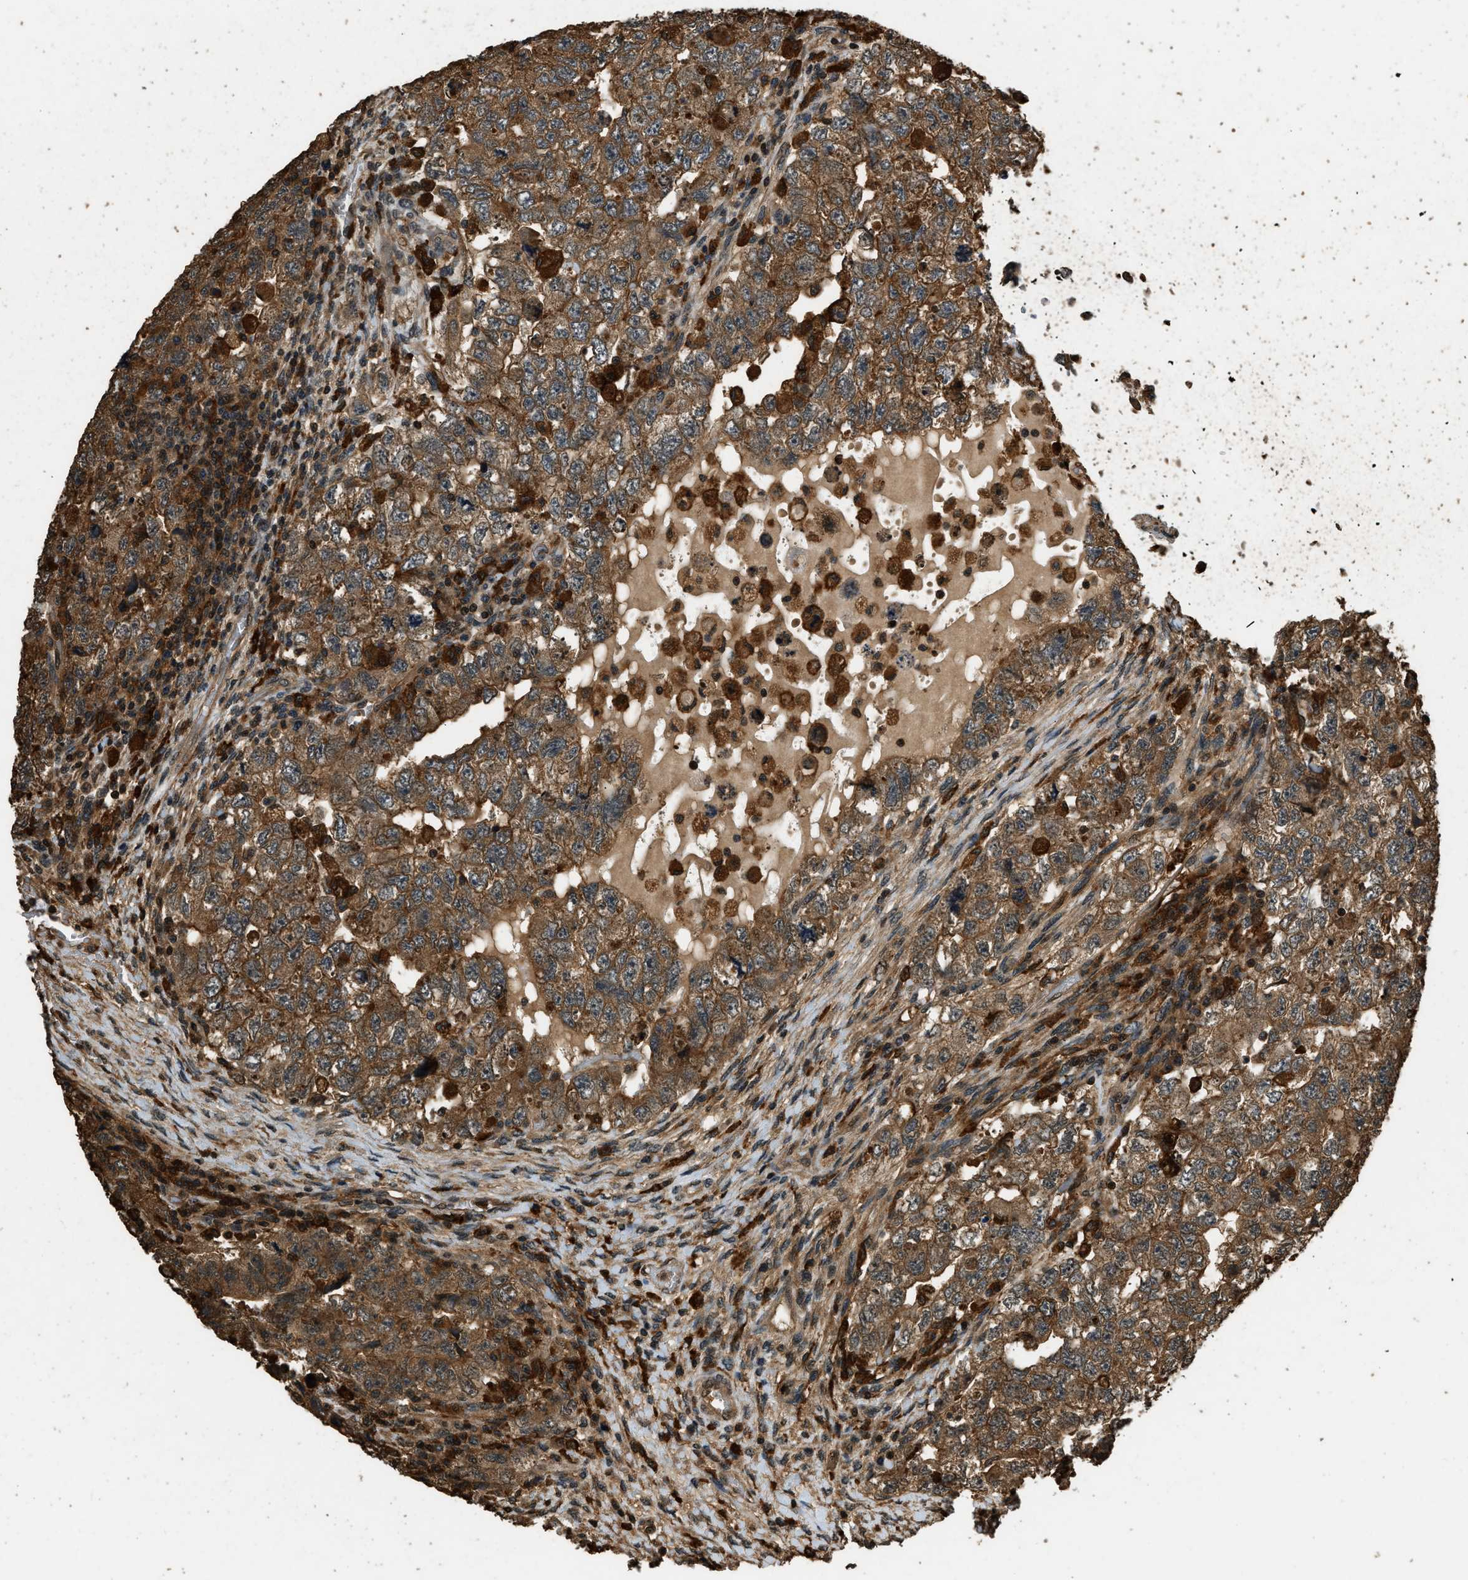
{"staining": {"intensity": "moderate", "quantity": ">75%", "location": "cytoplasmic/membranous"}, "tissue": "testis cancer", "cell_type": "Tumor cells", "image_type": "cancer", "snomed": [{"axis": "morphology", "description": "Carcinoma, Embryonal, NOS"}, {"axis": "topography", "description": "Testis"}], "caption": "Immunohistochemical staining of human testis cancer (embryonal carcinoma) displays medium levels of moderate cytoplasmic/membranous staining in about >75% of tumor cells.", "gene": "RAP2A", "patient": {"sex": "male", "age": 36}}